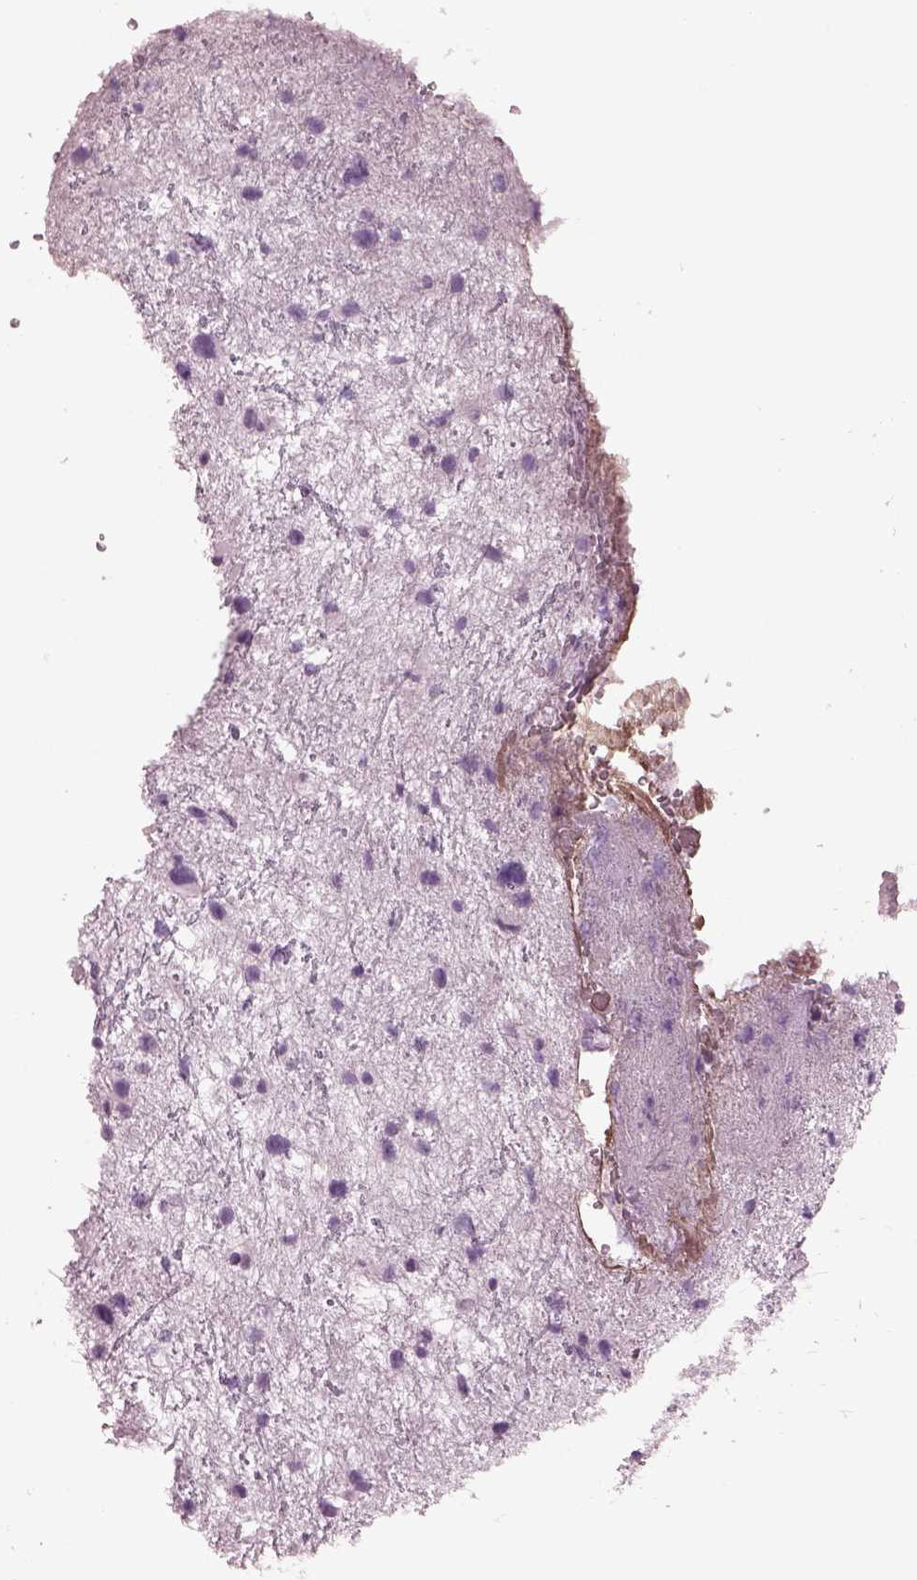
{"staining": {"intensity": "negative", "quantity": "none", "location": "none"}, "tissue": "glioma", "cell_type": "Tumor cells", "image_type": "cancer", "snomed": [{"axis": "morphology", "description": "Glioma, malignant, Low grade"}, {"axis": "topography", "description": "Brain"}], "caption": "Image shows no protein expression in tumor cells of glioma tissue.", "gene": "CYLC1", "patient": {"sex": "female", "age": 32}}